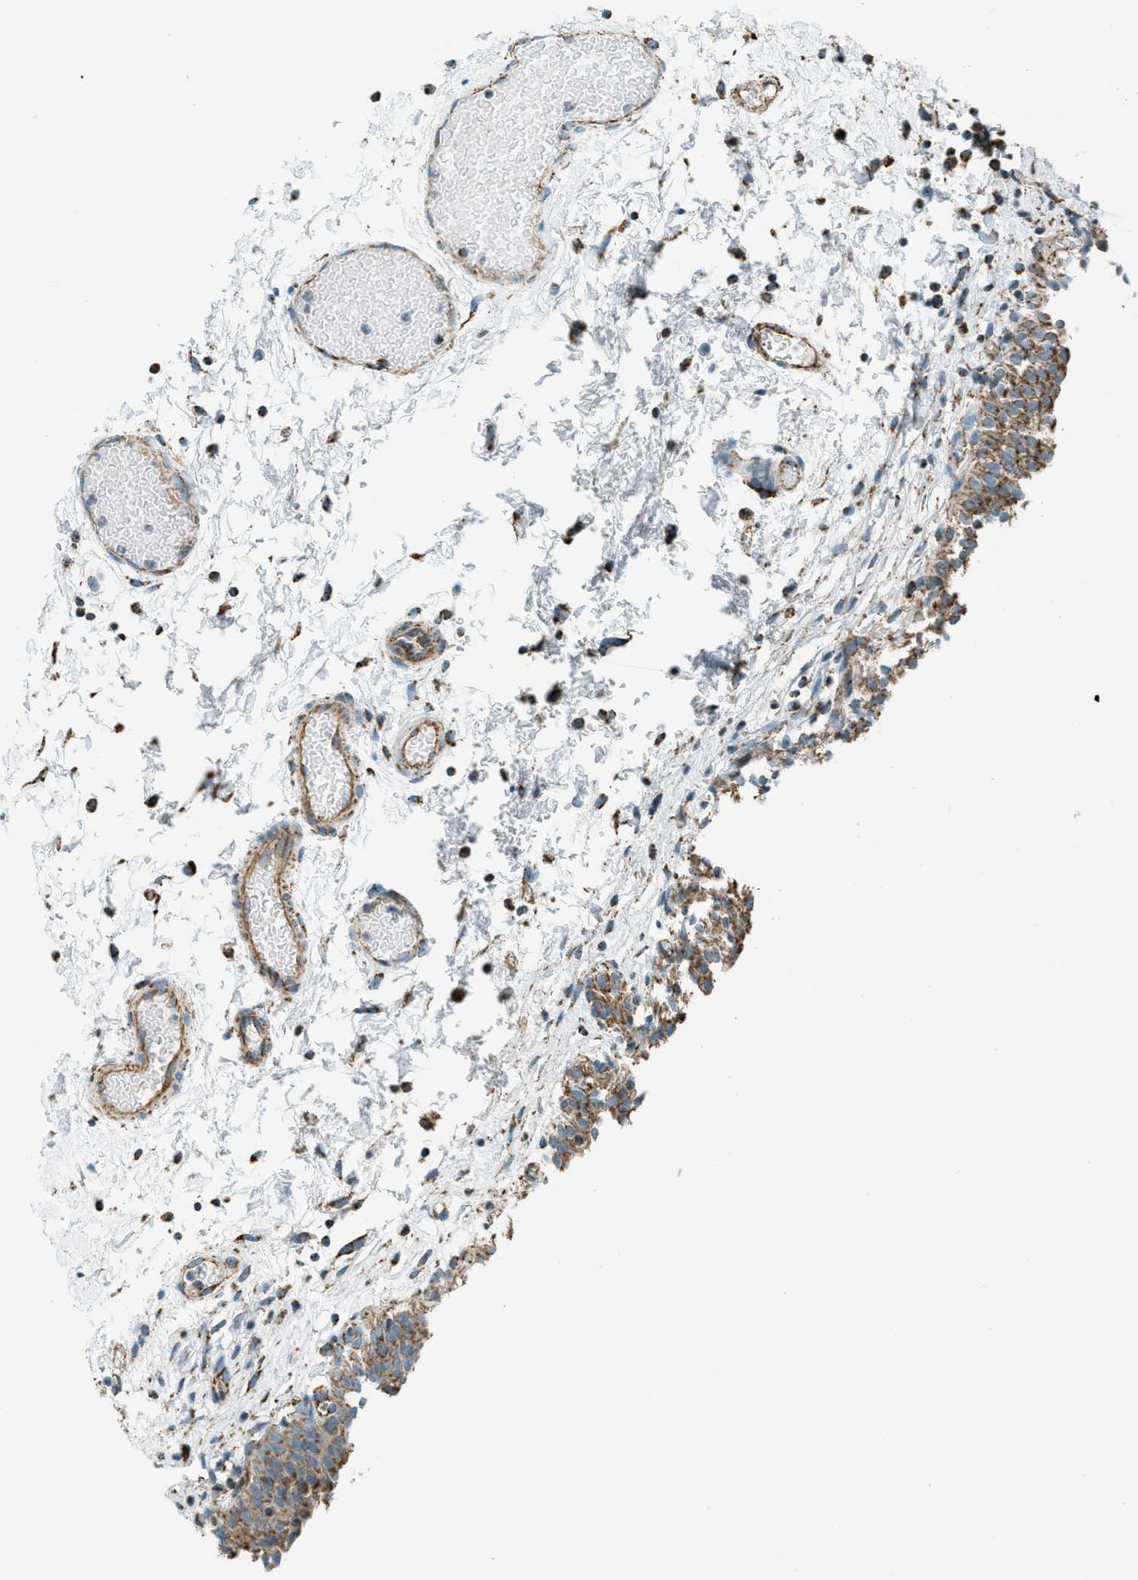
{"staining": {"intensity": "moderate", "quantity": ">75%", "location": "cytoplasmic/membranous"}, "tissue": "urinary bladder", "cell_type": "Urothelial cells", "image_type": "normal", "snomed": [{"axis": "morphology", "description": "Normal tissue, NOS"}, {"axis": "topography", "description": "Urinary bladder"}], "caption": "An IHC histopathology image of normal tissue is shown. Protein staining in brown highlights moderate cytoplasmic/membranous positivity in urinary bladder within urothelial cells.", "gene": "CHST15", "patient": {"sex": "male", "age": 55}}